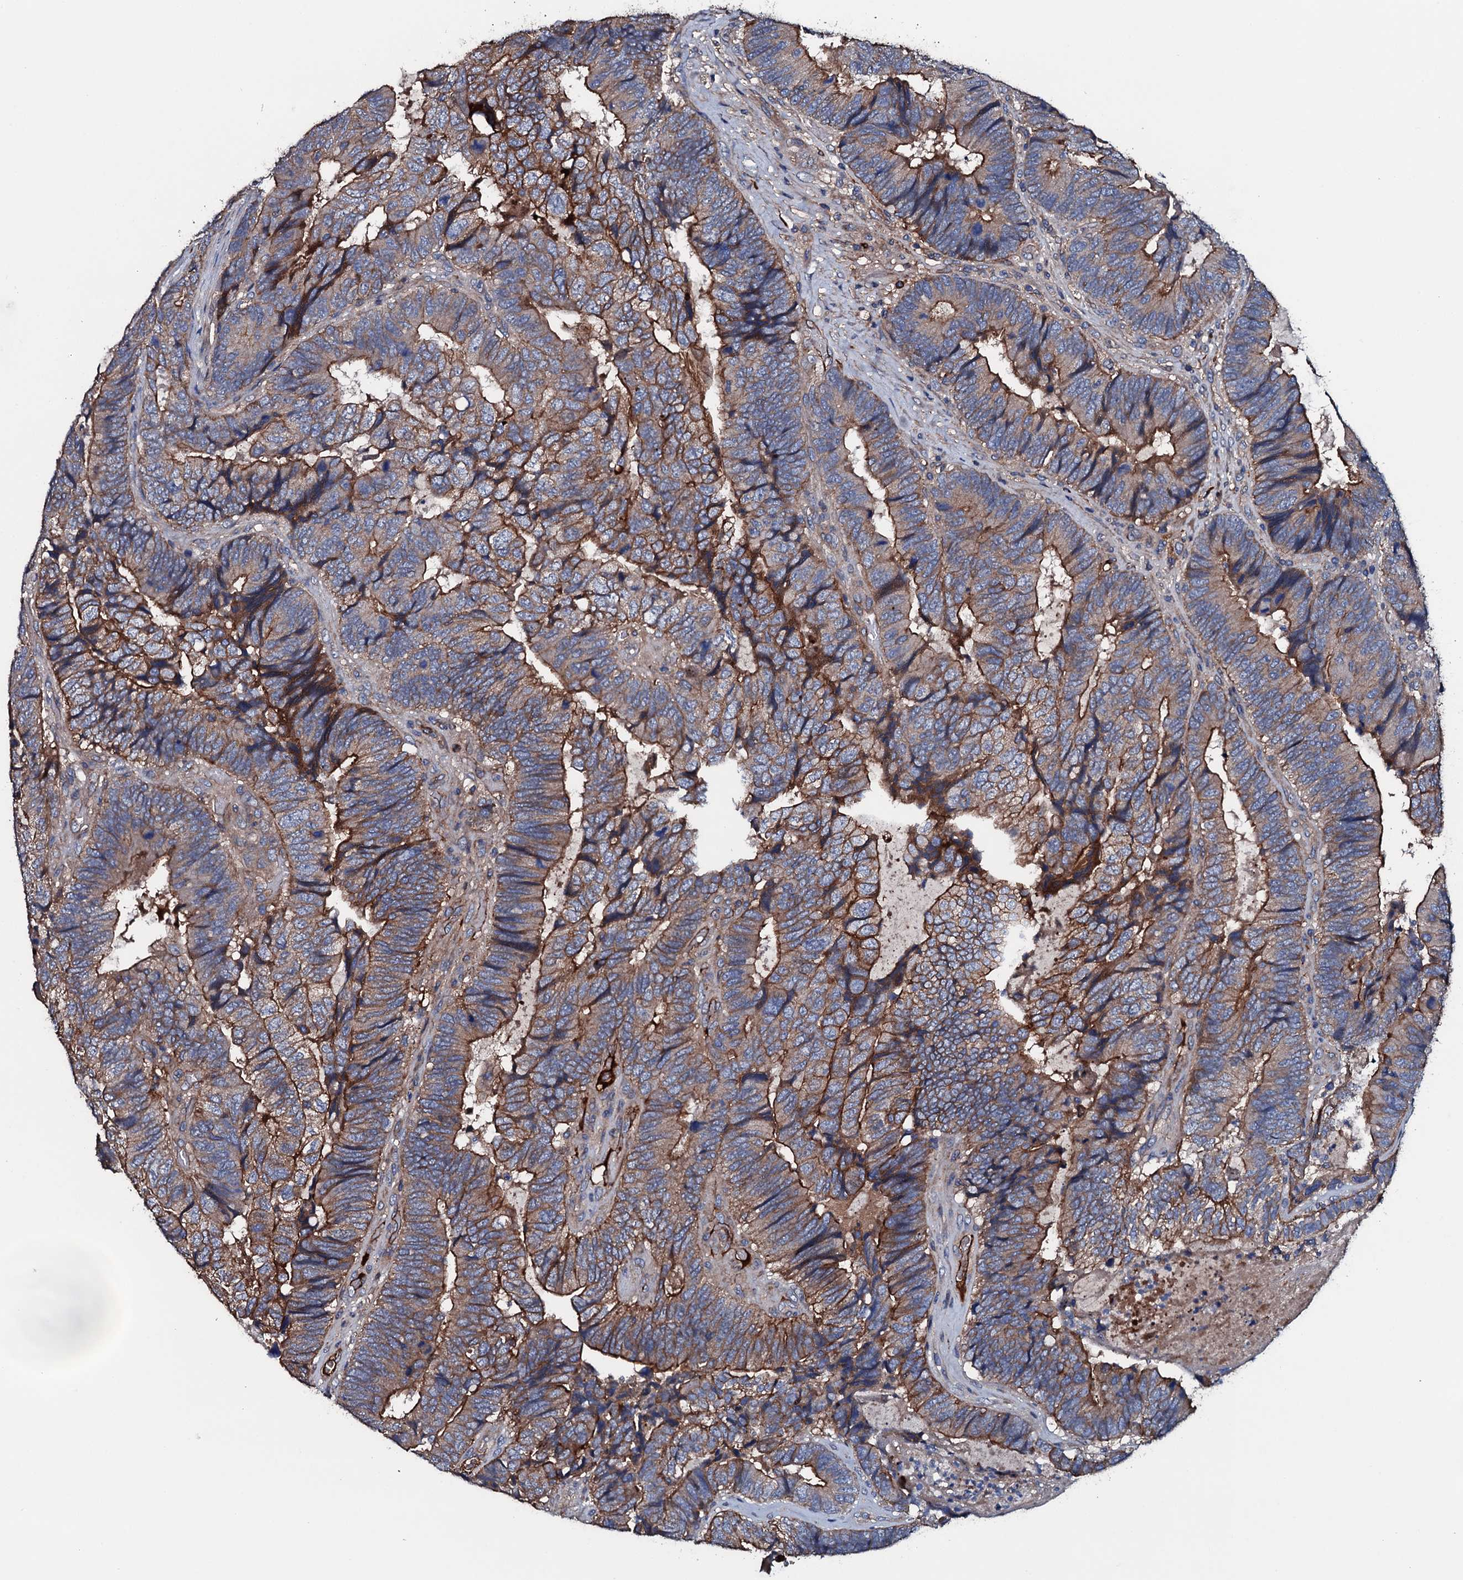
{"staining": {"intensity": "strong", "quantity": ">75%", "location": "cytoplasmic/membranous"}, "tissue": "colorectal cancer", "cell_type": "Tumor cells", "image_type": "cancer", "snomed": [{"axis": "morphology", "description": "Adenocarcinoma, NOS"}, {"axis": "topography", "description": "Colon"}], "caption": "Colorectal cancer (adenocarcinoma) stained for a protein reveals strong cytoplasmic/membranous positivity in tumor cells.", "gene": "NEK1", "patient": {"sex": "female", "age": 67}}